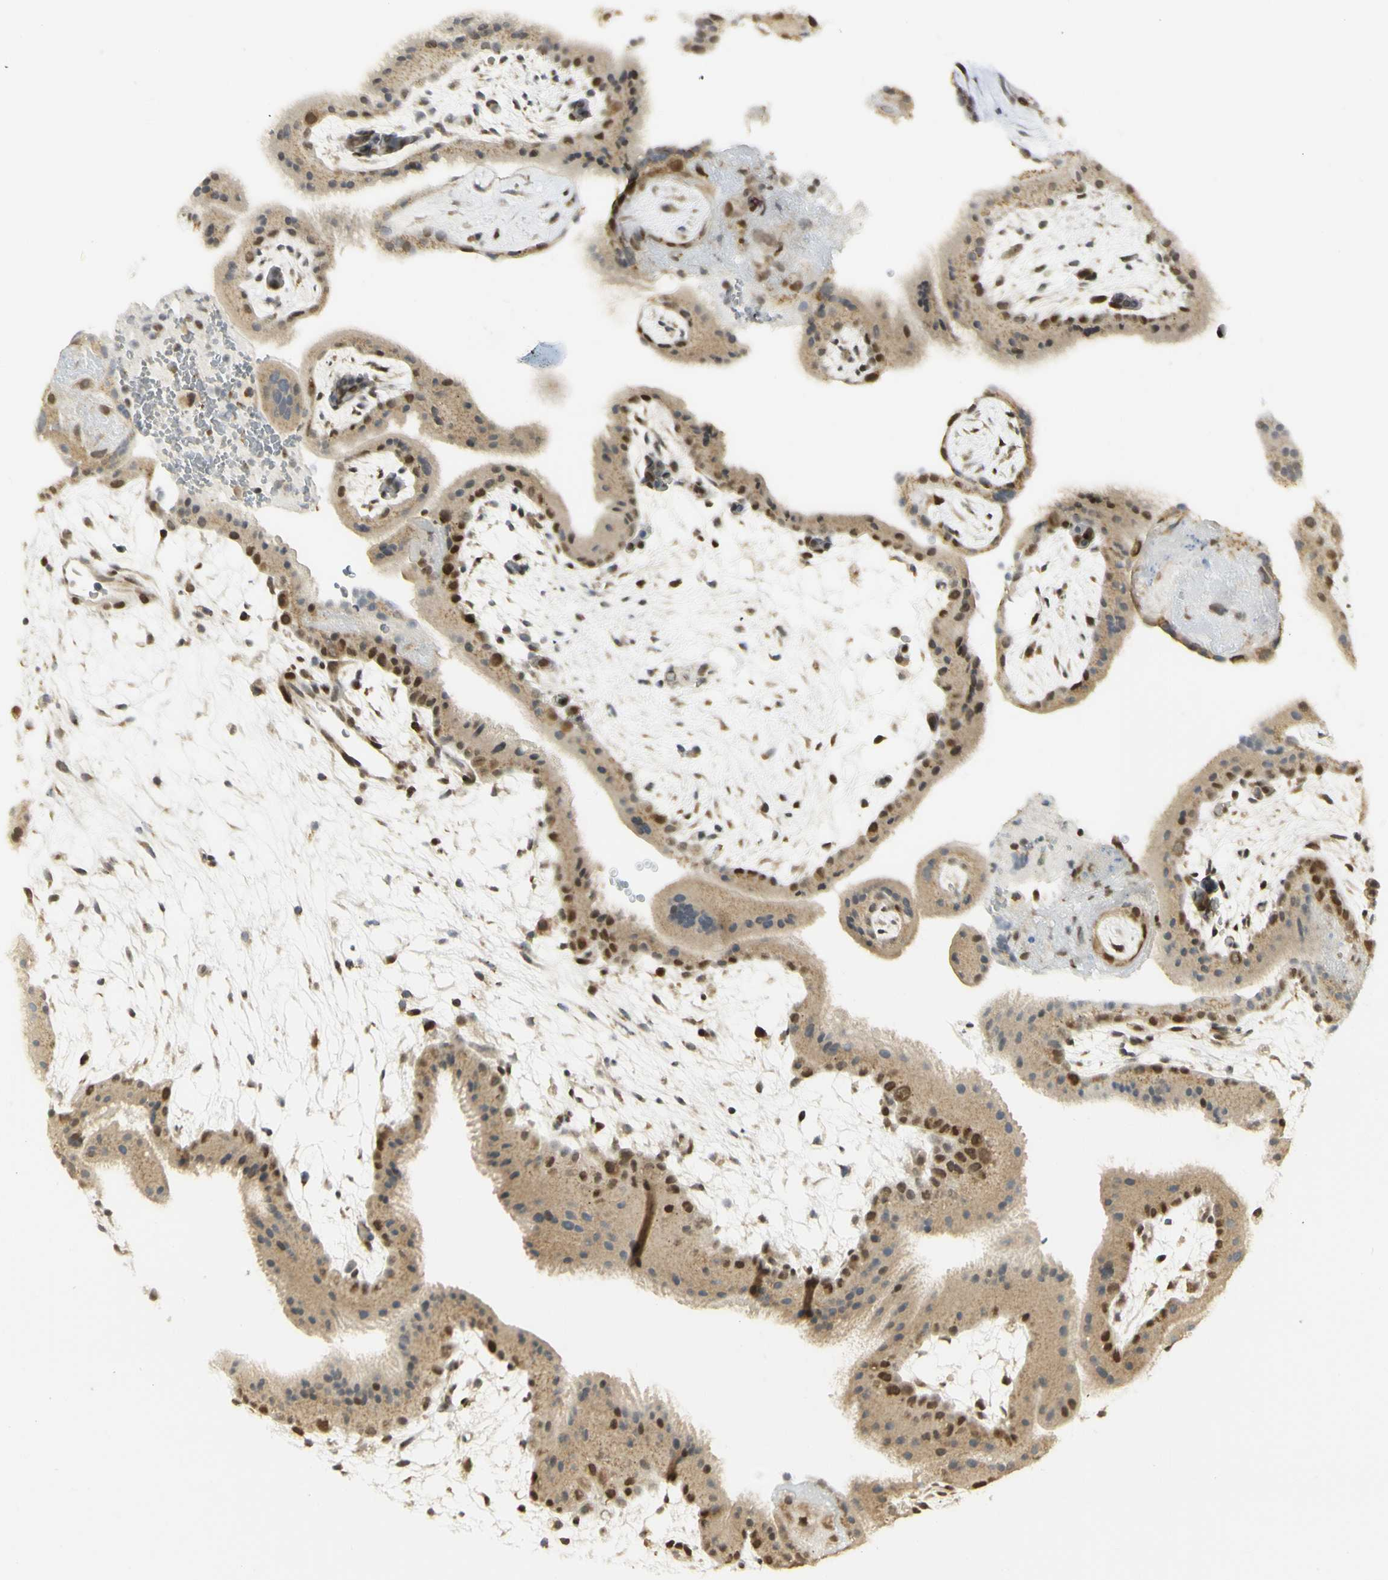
{"staining": {"intensity": "moderate", "quantity": ">75%", "location": "cytoplasmic/membranous,nuclear"}, "tissue": "placenta", "cell_type": "Trophoblastic cells", "image_type": "normal", "snomed": [{"axis": "morphology", "description": "Normal tissue, NOS"}, {"axis": "topography", "description": "Placenta"}], "caption": "A brown stain highlights moderate cytoplasmic/membranous,nuclear expression of a protein in trophoblastic cells of normal human placenta. (Brightfield microscopy of DAB IHC at high magnification).", "gene": "KIF11", "patient": {"sex": "female", "age": 19}}